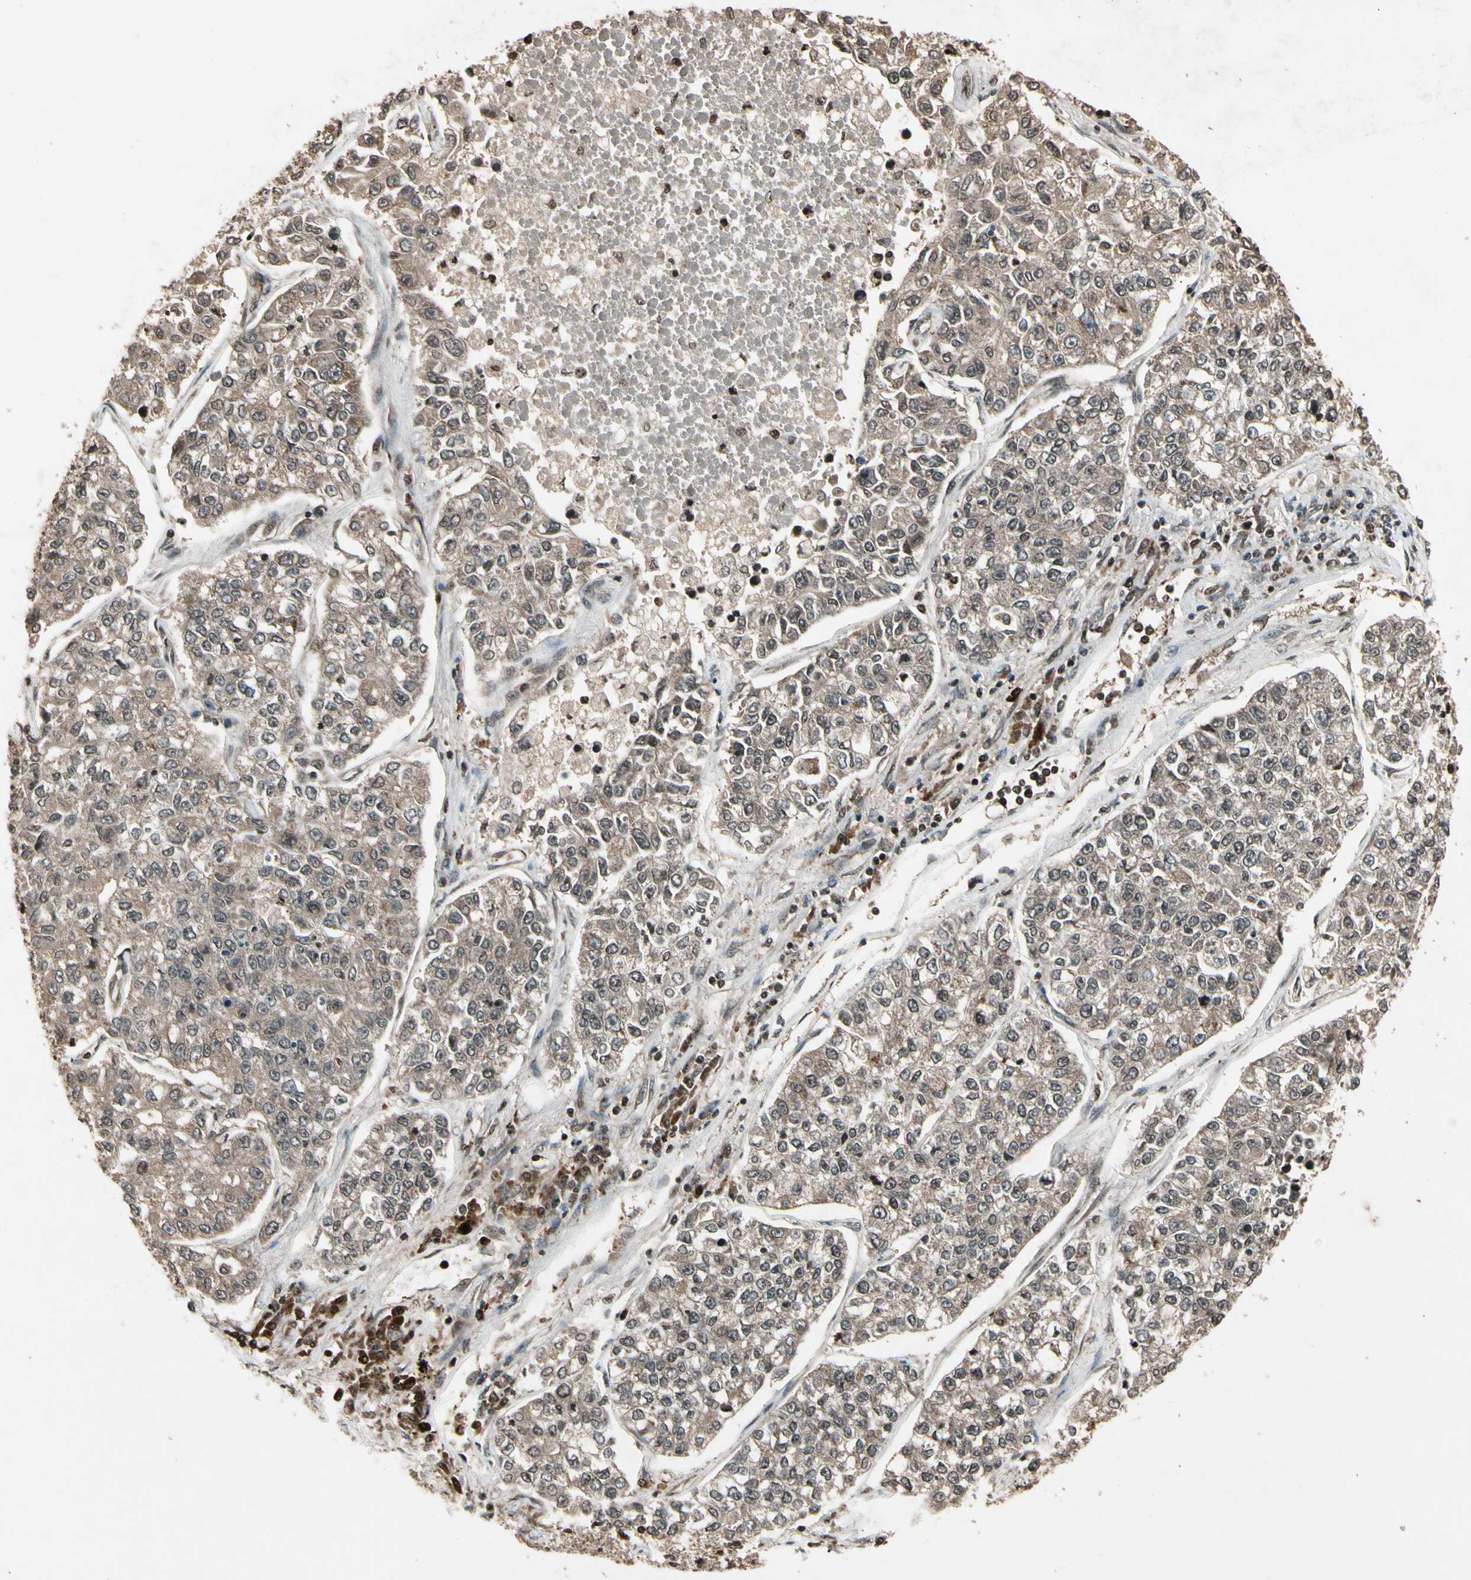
{"staining": {"intensity": "moderate", "quantity": ">75%", "location": "cytoplasmic/membranous"}, "tissue": "lung cancer", "cell_type": "Tumor cells", "image_type": "cancer", "snomed": [{"axis": "morphology", "description": "Adenocarcinoma, NOS"}, {"axis": "topography", "description": "Lung"}], "caption": "Lung cancer stained for a protein (brown) shows moderate cytoplasmic/membranous positive positivity in approximately >75% of tumor cells.", "gene": "GLRX", "patient": {"sex": "male", "age": 49}}